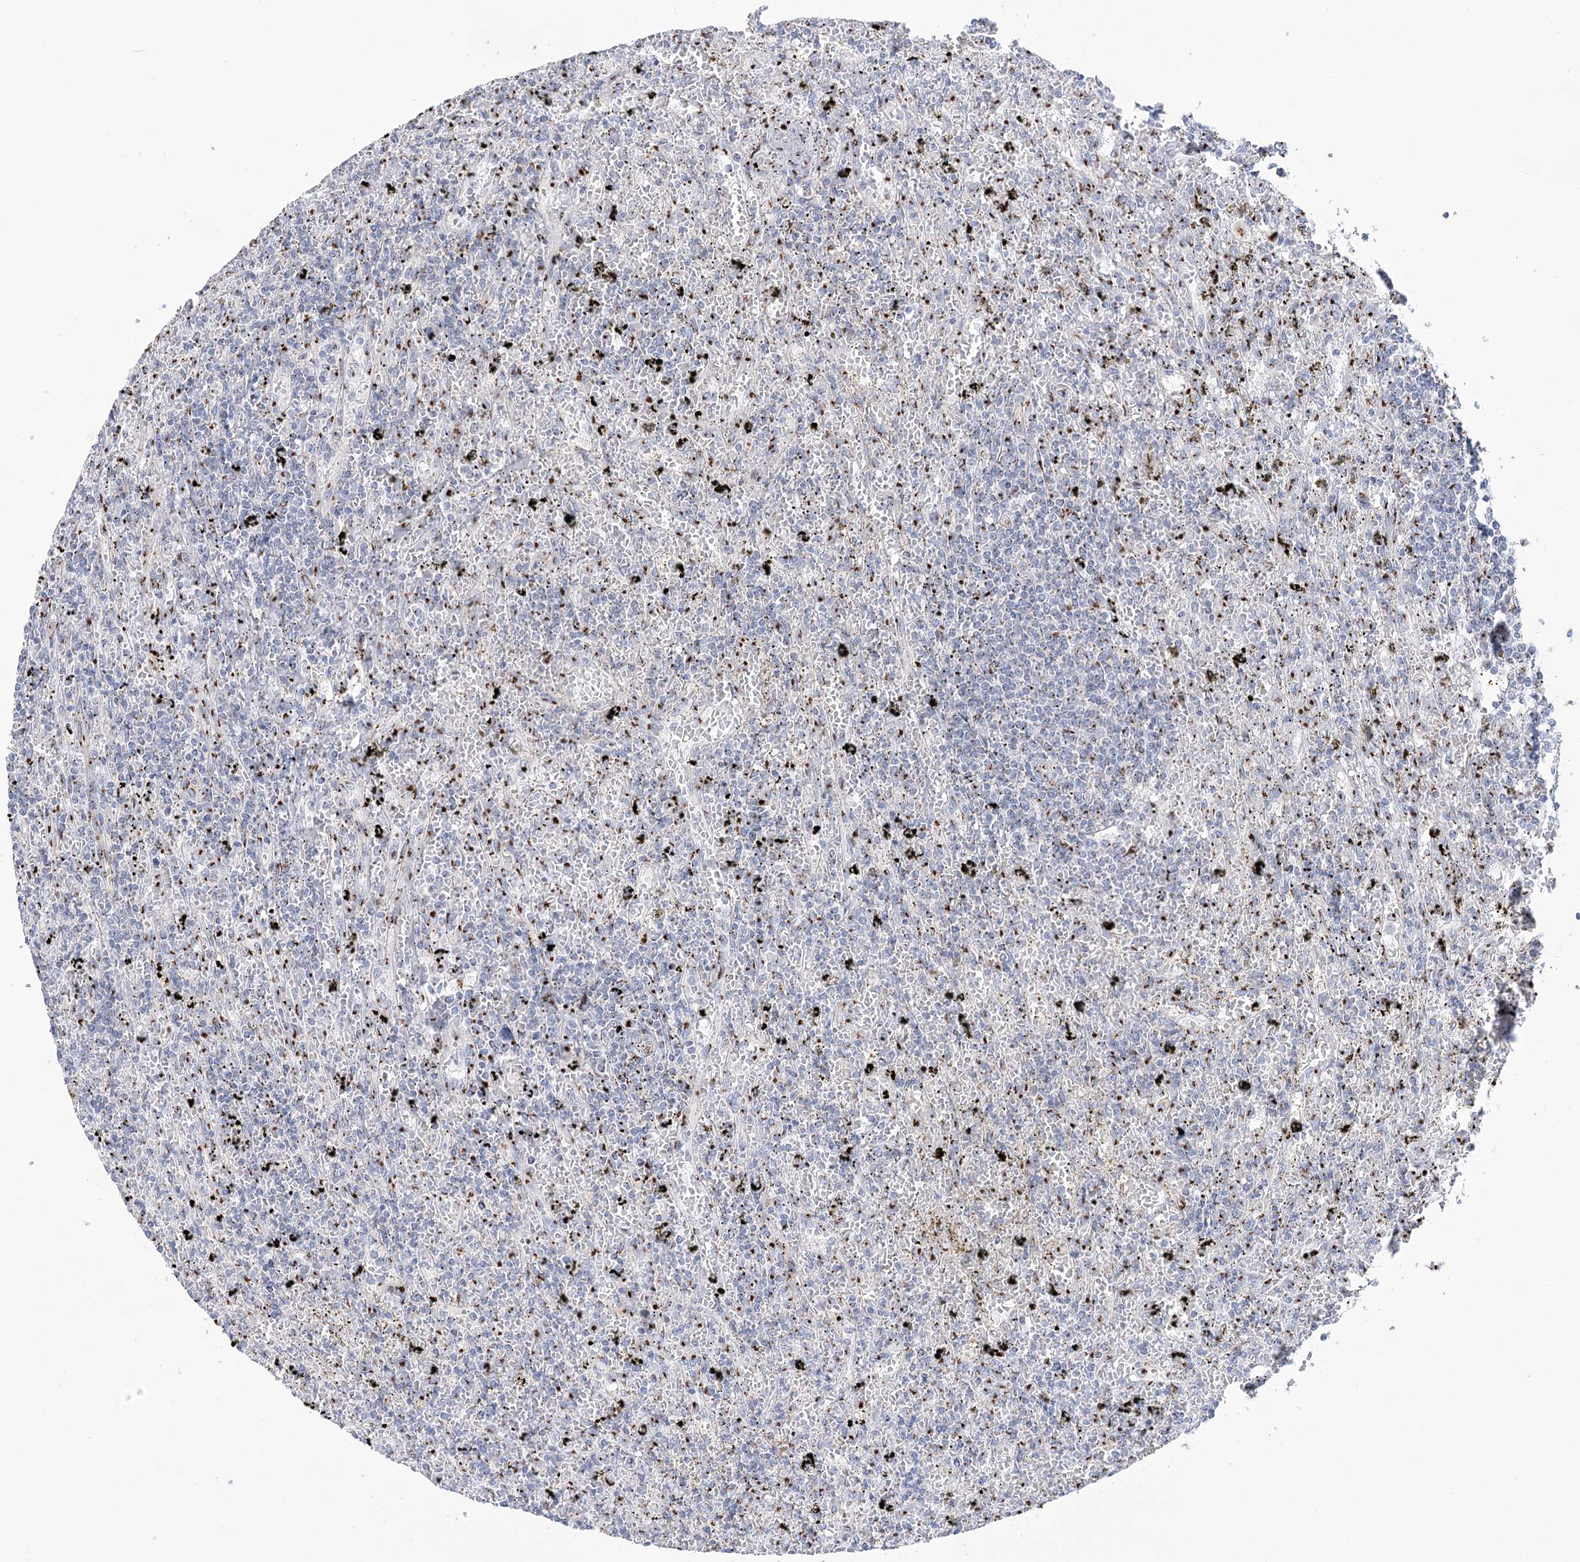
{"staining": {"intensity": "moderate", "quantity": "<25%", "location": "cytoplasmic/membranous"}, "tissue": "lymphoma", "cell_type": "Tumor cells", "image_type": "cancer", "snomed": [{"axis": "morphology", "description": "Malignant lymphoma, non-Hodgkin's type, Low grade"}, {"axis": "topography", "description": "Spleen"}], "caption": "Moderate cytoplasmic/membranous expression for a protein is seen in approximately <25% of tumor cells of lymphoma using immunohistochemistry.", "gene": "TMEM165", "patient": {"sex": "male", "age": 76}}